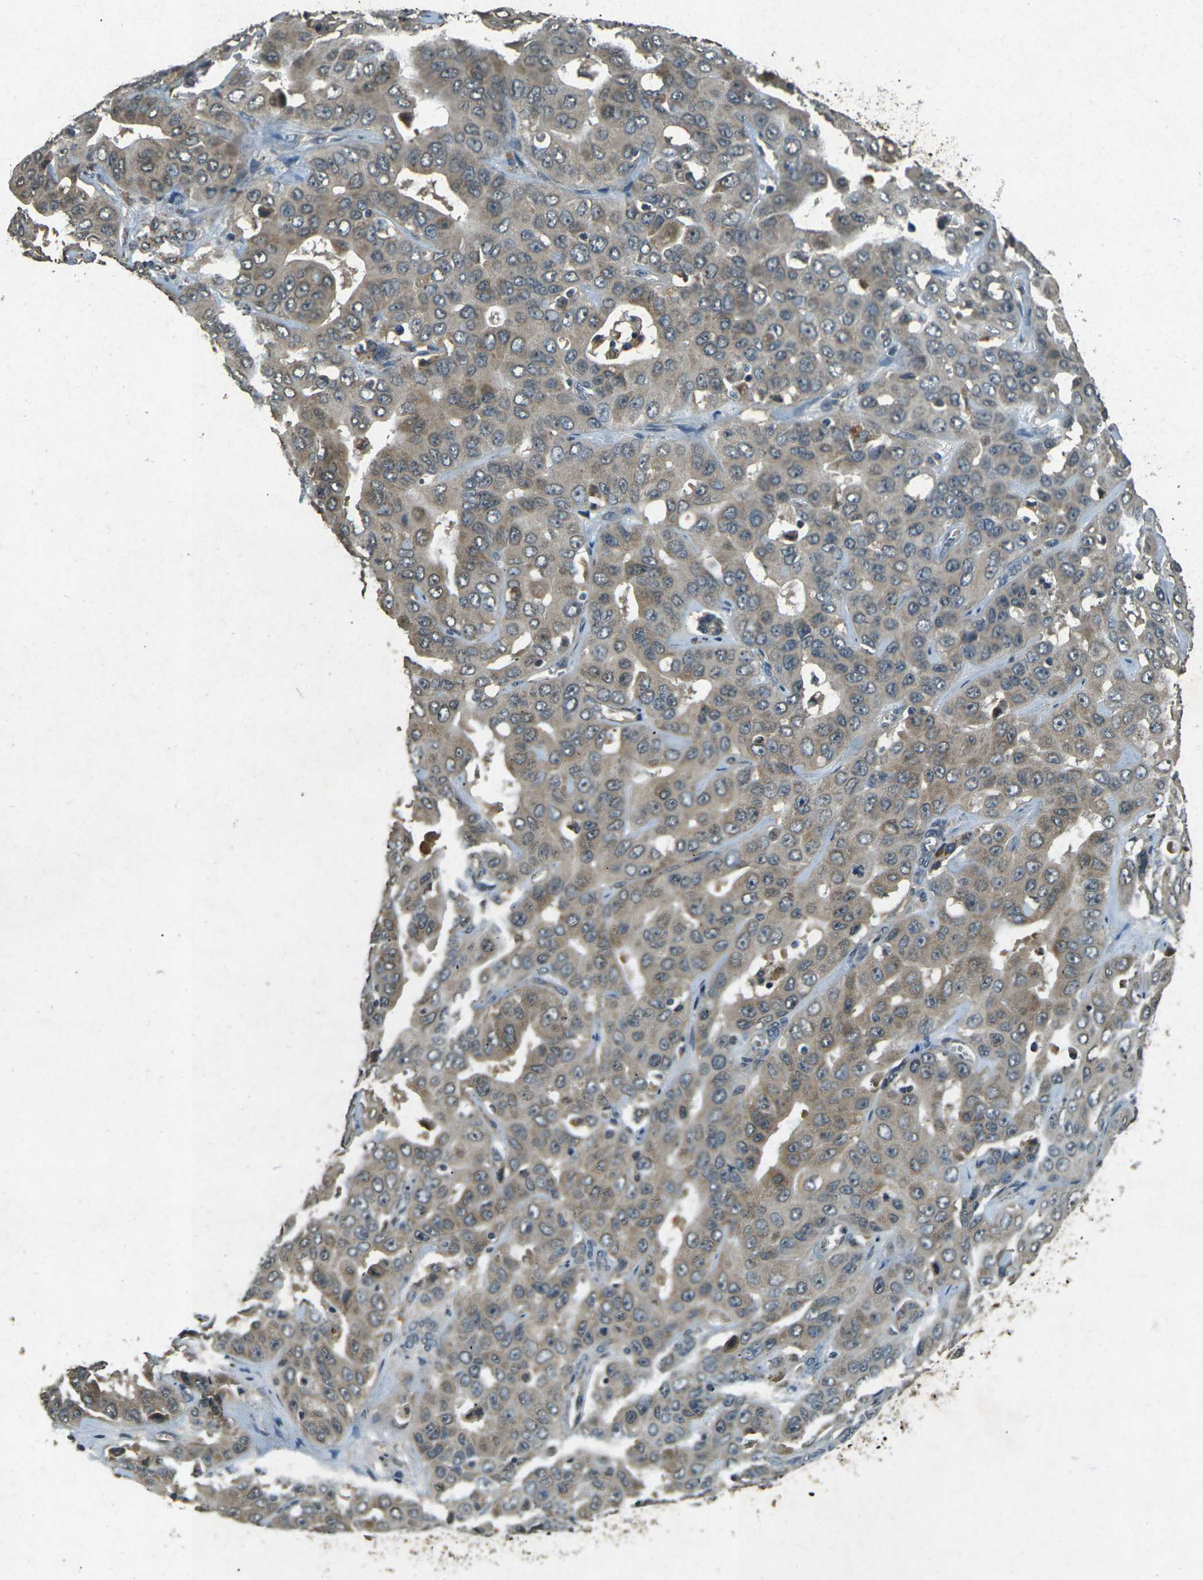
{"staining": {"intensity": "weak", "quantity": ">75%", "location": "cytoplasmic/membranous"}, "tissue": "liver cancer", "cell_type": "Tumor cells", "image_type": "cancer", "snomed": [{"axis": "morphology", "description": "Cholangiocarcinoma"}, {"axis": "topography", "description": "Liver"}], "caption": "A brown stain highlights weak cytoplasmic/membranous expression of a protein in liver cancer (cholangiocarcinoma) tumor cells. The protein of interest is shown in brown color, while the nuclei are stained blue.", "gene": "PDE2A", "patient": {"sex": "female", "age": 52}}